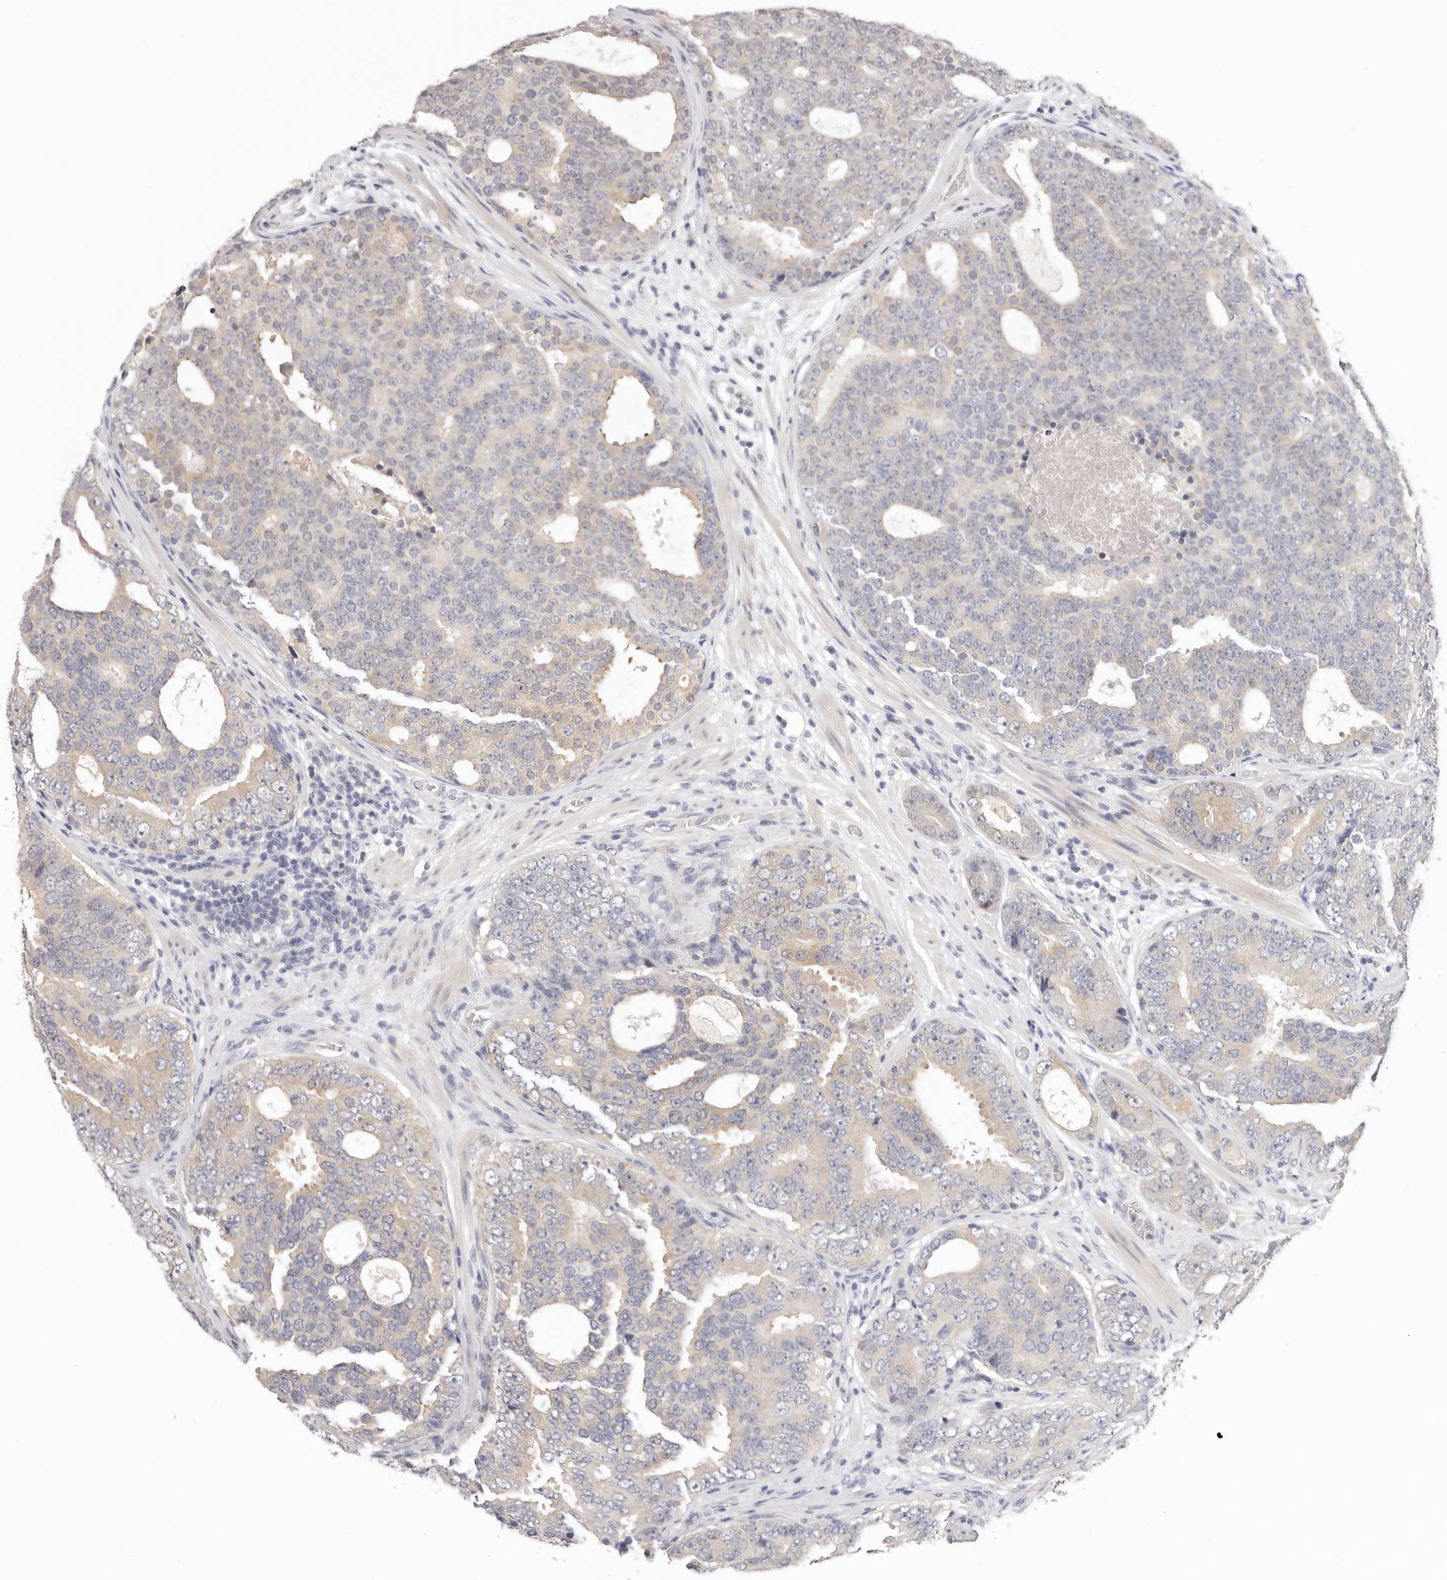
{"staining": {"intensity": "weak", "quantity": "<25%", "location": "cytoplasmic/membranous"}, "tissue": "prostate cancer", "cell_type": "Tumor cells", "image_type": "cancer", "snomed": [{"axis": "morphology", "description": "Adenocarcinoma, High grade"}, {"axis": "topography", "description": "Prostate"}], "caption": "A high-resolution photomicrograph shows IHC staining of prostate cancer, which shows no significant positivity in tumor cells. Nuclei are stained in blue.", "gene": "GGPS1", "patient": {"sex": "male", "age": 56}}